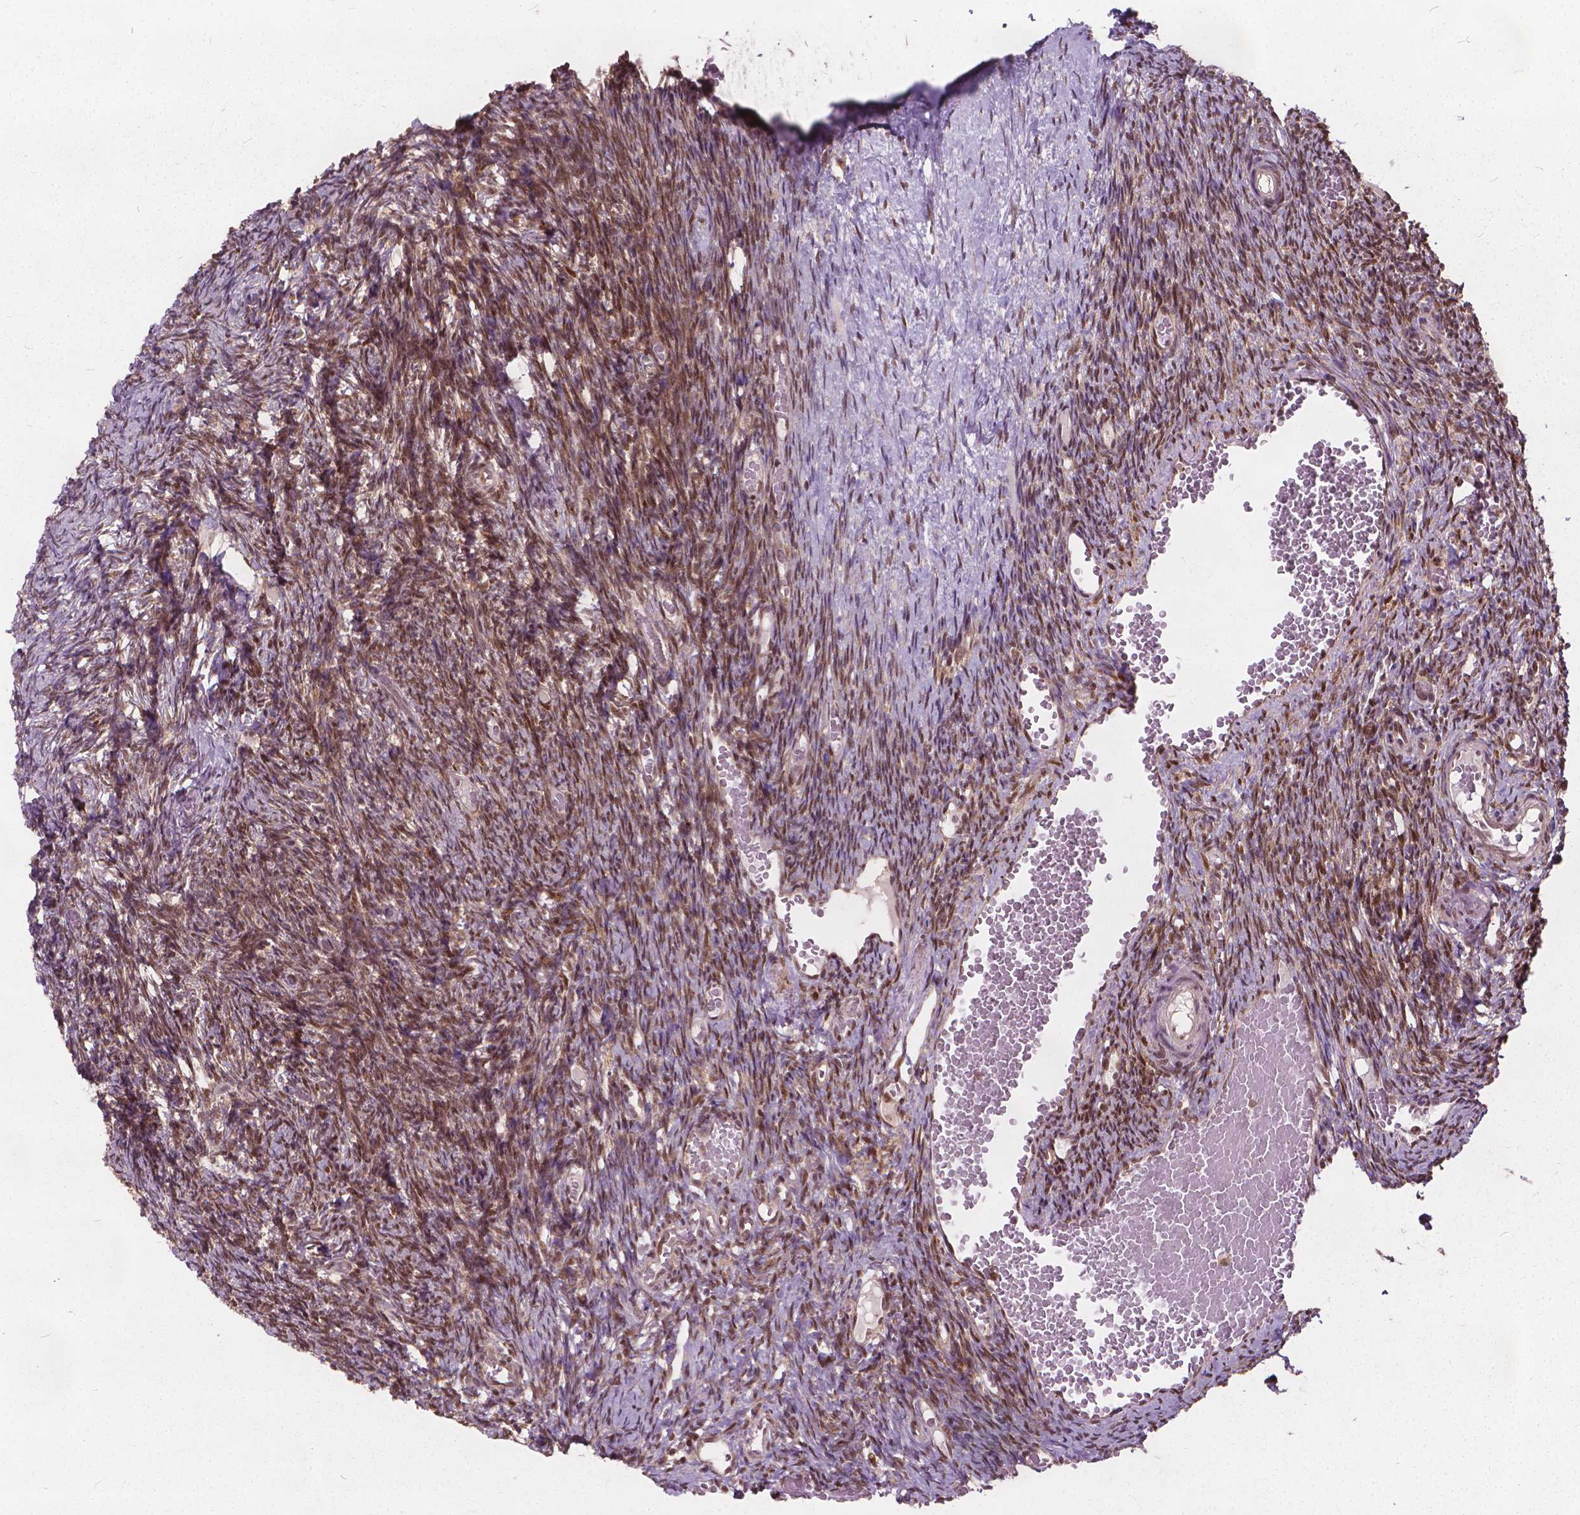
{"staining": {"intensity": "negative", "quantity": "none", "location": "none"}, "tissue": "ovary", "cell_type": "Follicle cells", "image_type": "normal", "snomed": [{"axis": "morphology", "description": "Normal tissue, NOS"}, {"axis": "topography", "description": "Ovary"}], "caption": "Immunohistochemical staining of unremarkable ovary displays no significant staining in follicle cells. Brightfield microscopy of immunohistochemistry stained with DAB (3,3'-diaminobenzidine) (brown) and hematoxylin (blue), captured at high magnification.", "gene": "STAT5B", "patient": {"sex": "female", "age": 39}}